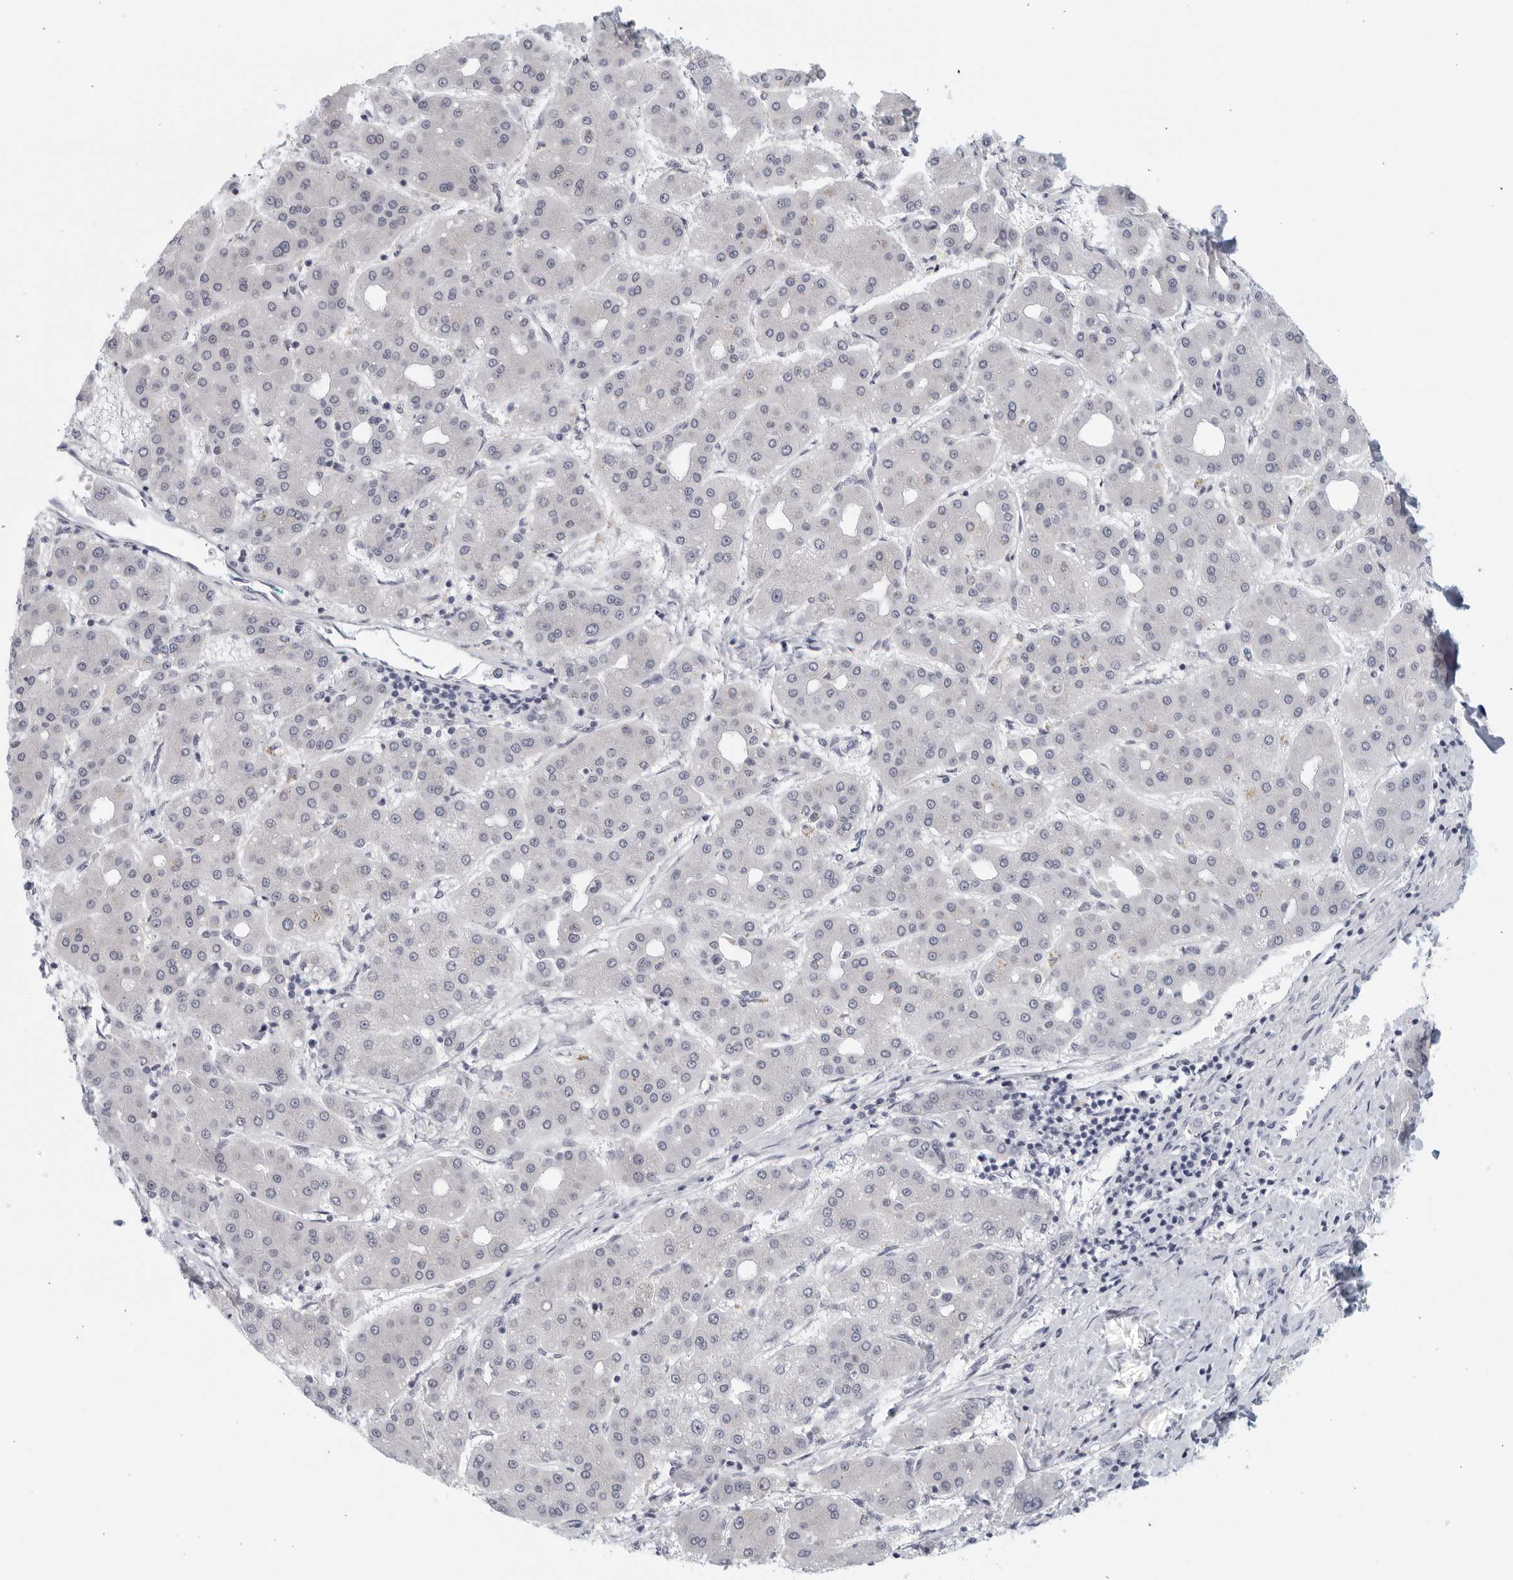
{"staining": {"intensity": "negative", "quantity": "none", "location": "none"}, "tissue": "liver cancer", "cell_type": "Tumor cells", "image_type": "cancer", "snomed": [{"axis": "morphology", "description": "Carcinoma, Hepatocellular, NOS"}, {"axis": "topography", "description": "Liver"}], "caption": "Tumor cells show no significant protein positivity in liver cancer.", "gene": "MATN1", "patient": {"sex": "male", "age": 65}}